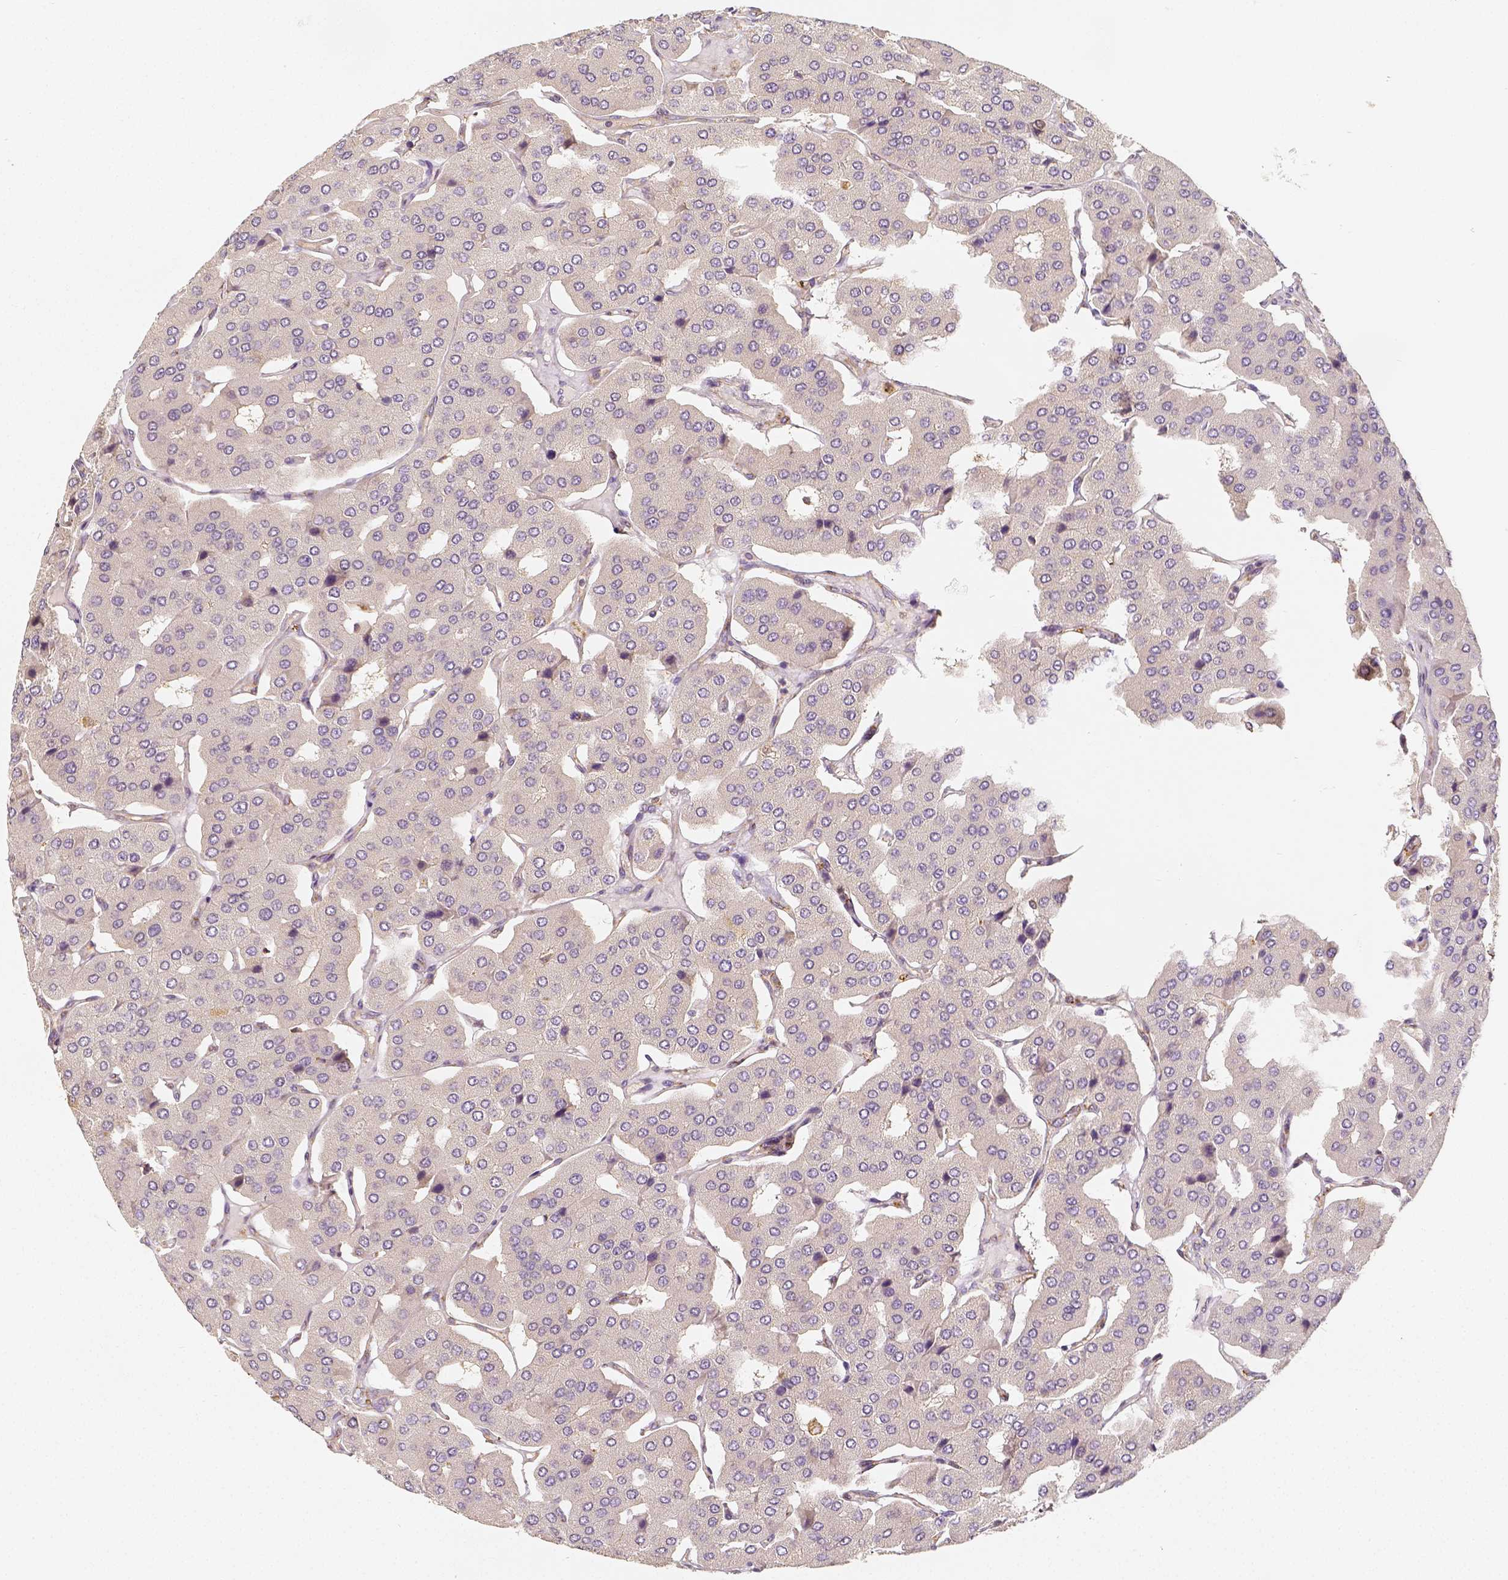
{"staining": {"intensity": "negative", "quantity": "none", "location": "none"}, "tissue": "parathyroid gland", "cell_type": "Glandular cells", "image_type": "normal", "snomed": [{"axis": "morphology", "description": "Normal tissue, NOS"}, {"axis": "morphology", "description": "Adenoma, NOS"}, {"axis": "topography", "description": "Parathyroid gland"}], "caption": "The IHC micrograph has no significant positivity in glandular cells of parathyroid gland. Brightfield microscopy of IHC stained with DAB (3,3'-diaminobenzidine) (brown) and hematoxylin (blue), captured at high magnification.", "gene": "PGAM5", "patient": {"sex": "female", "age": 86}}